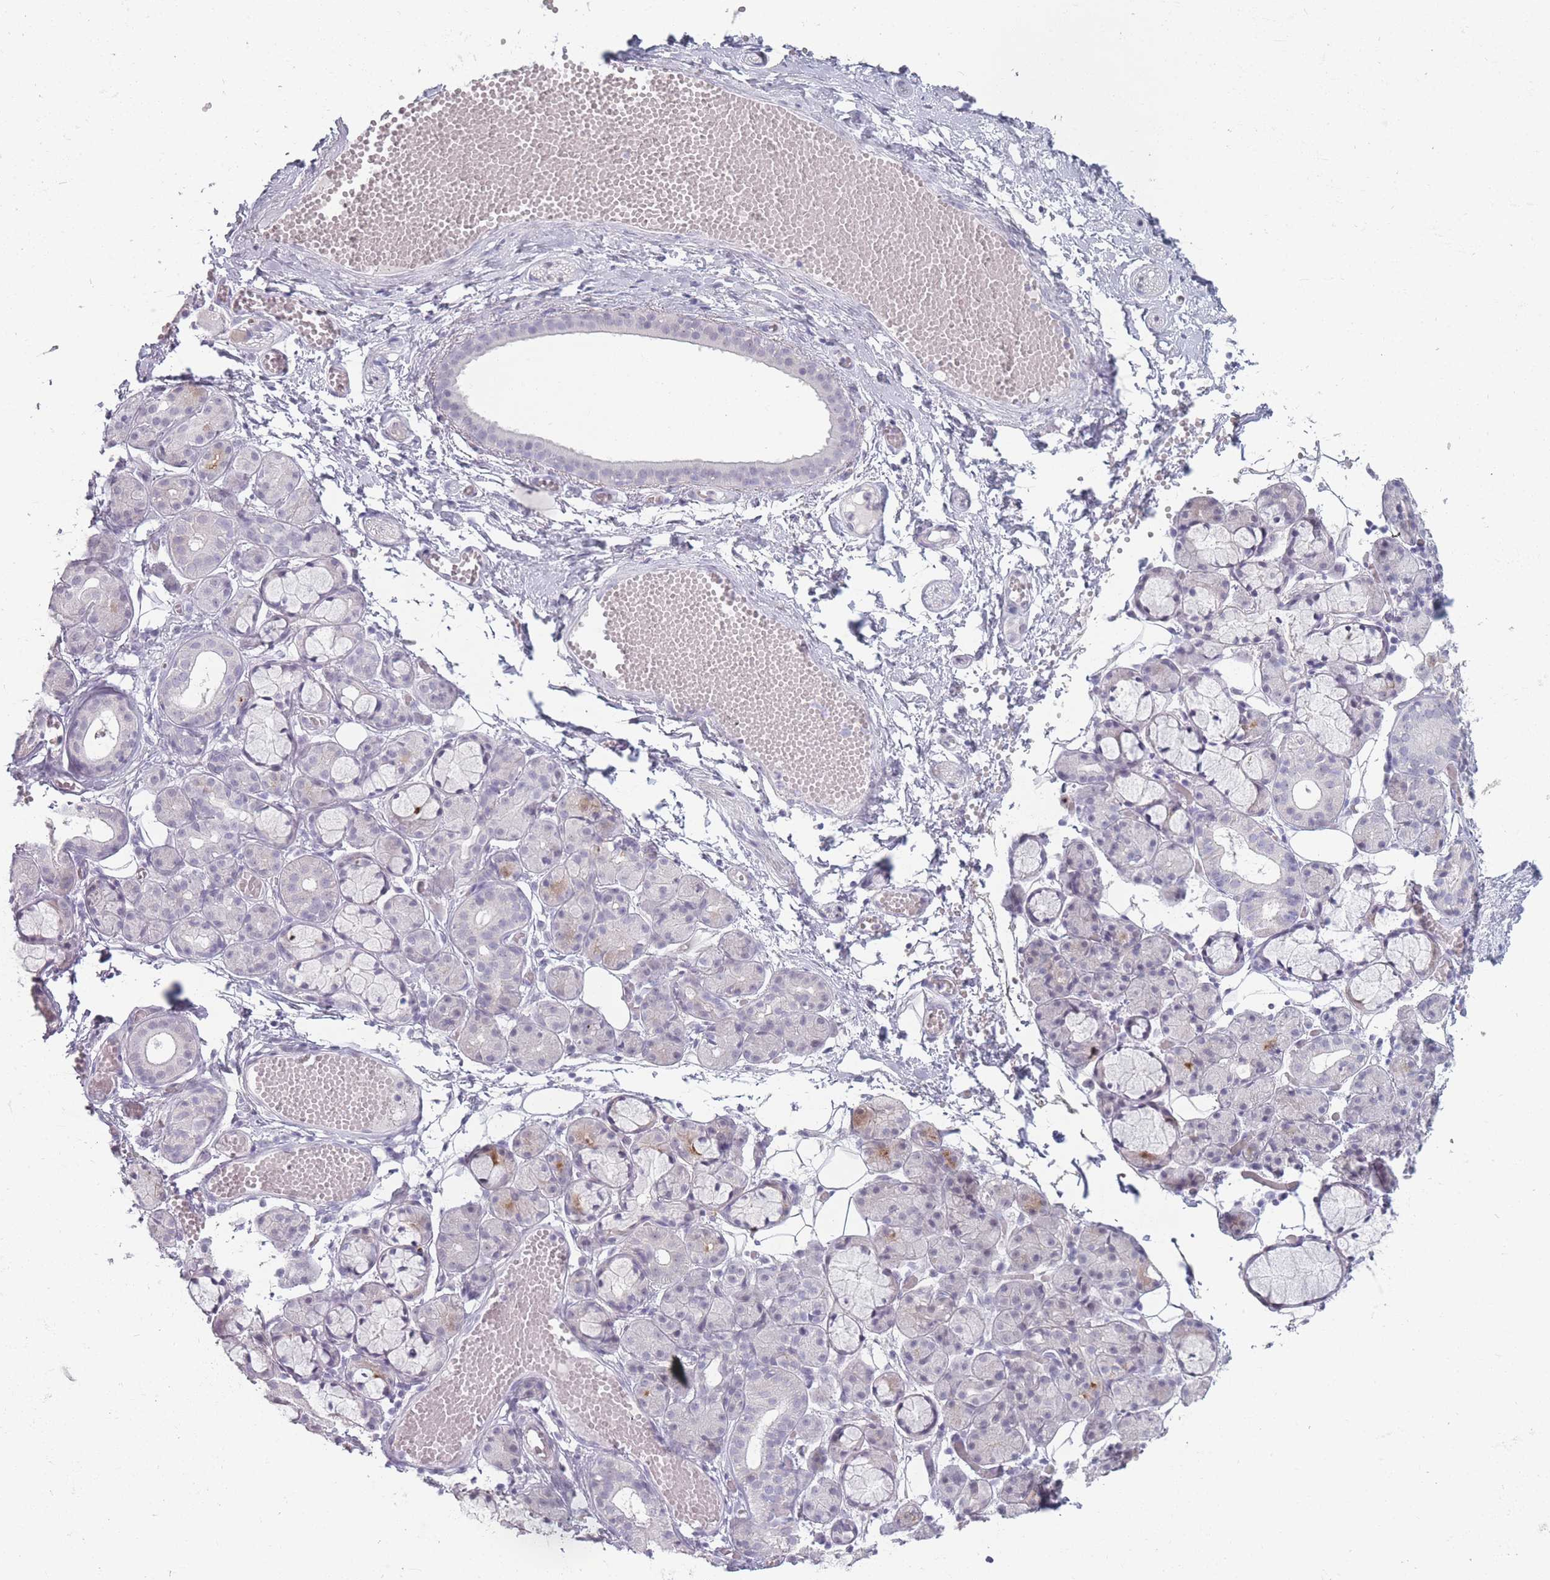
{"staining": {"intensity": "negative", "quantity": "none", "location": "none"}, "tissue": "salivary gland", "cell_type": "Glandular cells", "image_type": "normal", "snomed": [{"axis": "morphology", "description": "Normal tissue, NOS"}, {"axis": "topography", "description": "Salivary gland"}], "caption": "IHC histopathology image of benign human salivary gland stained for a protein (brown), which exhibits no staining in glandular cells.", "gene": "ROS1", "patient": {"sex": "male", "age": 63}}